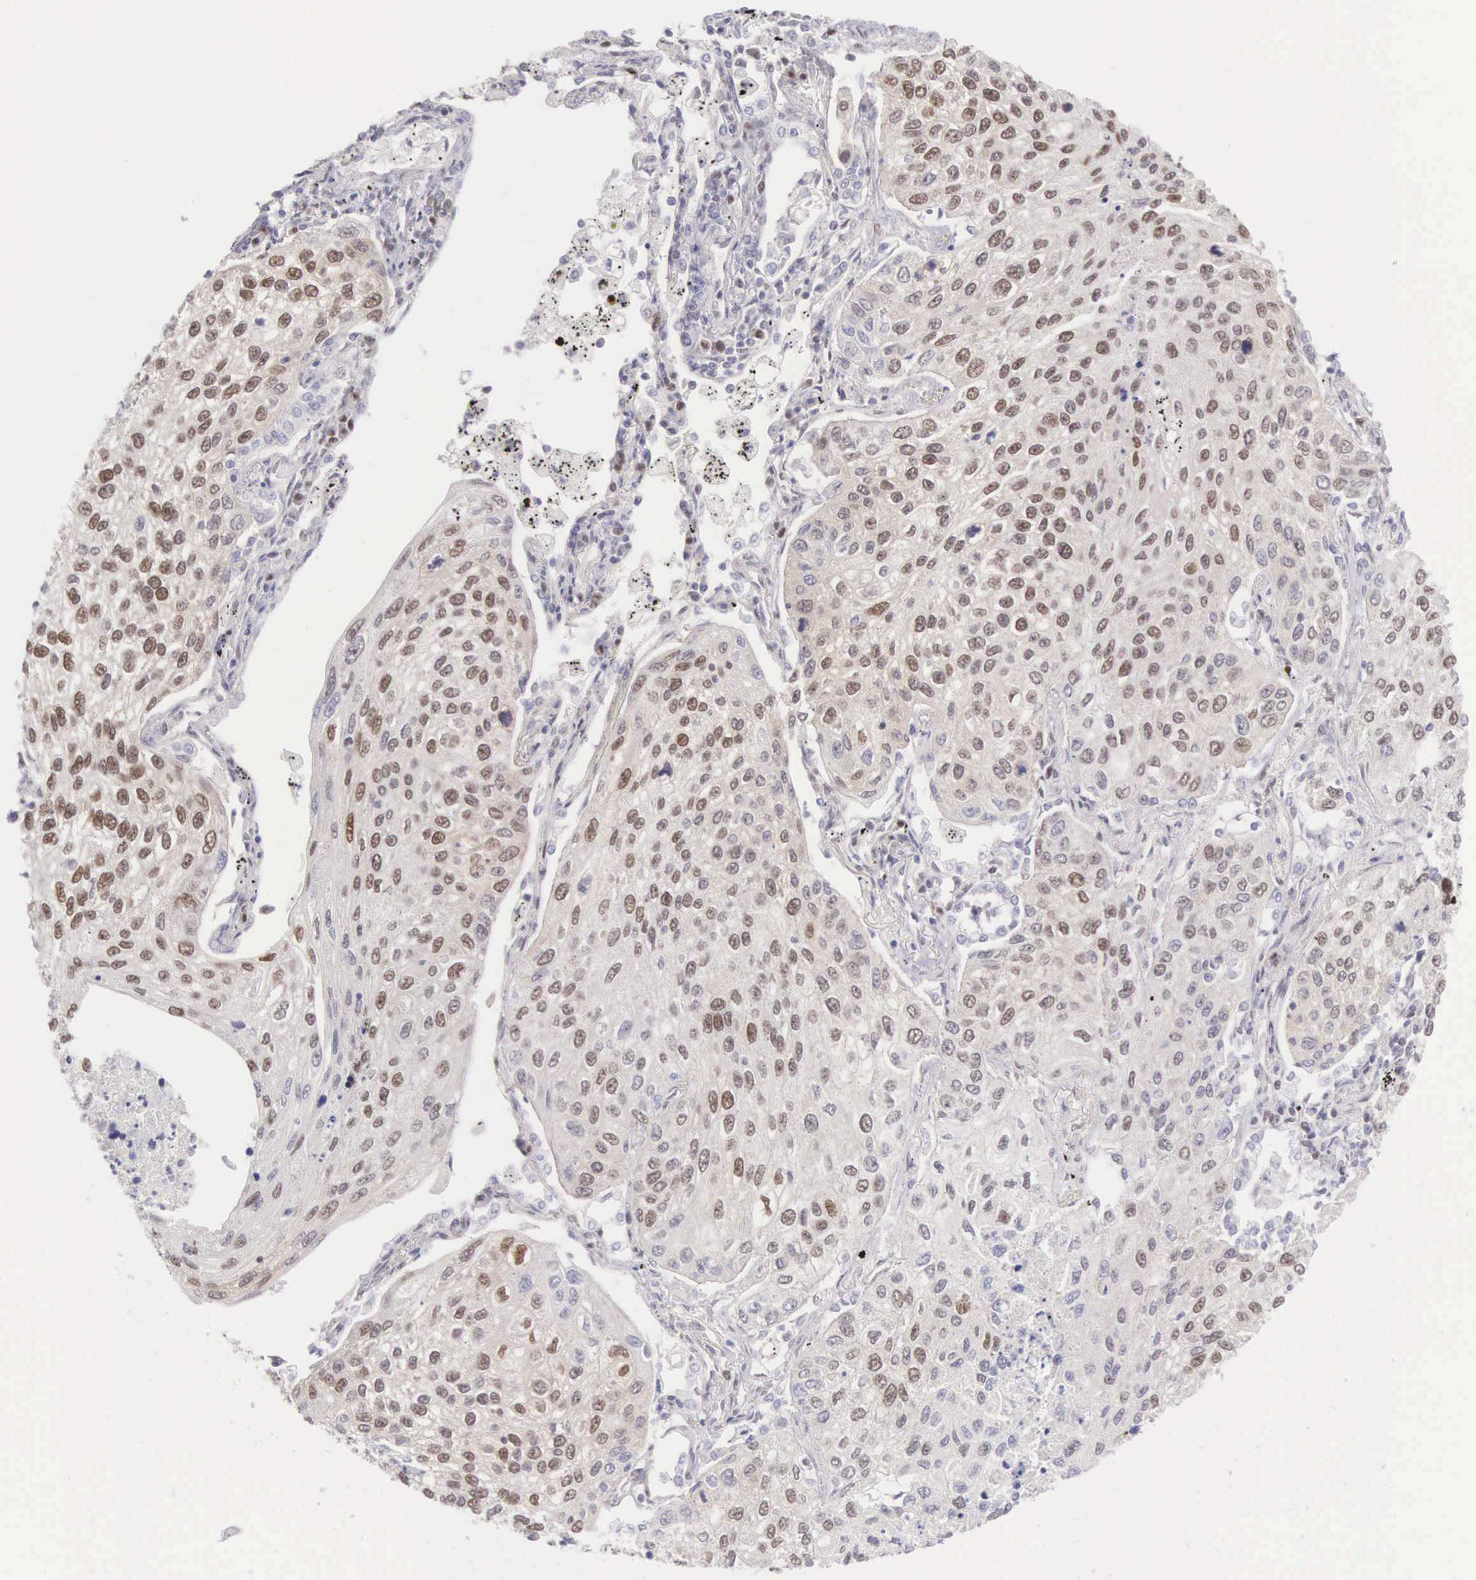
{"staining": {"intensity": "moderate", "quantity": "25%-75%", "location": "nuclear"}, "tissue": "lung cancer", "cell_type": "Tumor cells", "image_type": "cancer", "snomed": [{"axis": "morphology", "description": "Squamous cell carcinoma, NOS"}, {"axis": "topography", "description": "Lung"}], "caption": "An immunohistochemistry photomicrograph of neoplastic tissue is shown. Protein staining in brown highlights moderate nuclear positivity in lung cancer (squamous cell carcinoma) within tumor cells. Ihc stains the protein in brown and the nuclei are stained blue.", "gene": "CCDC117", "patient": {"sex": "male", "age": 75}}